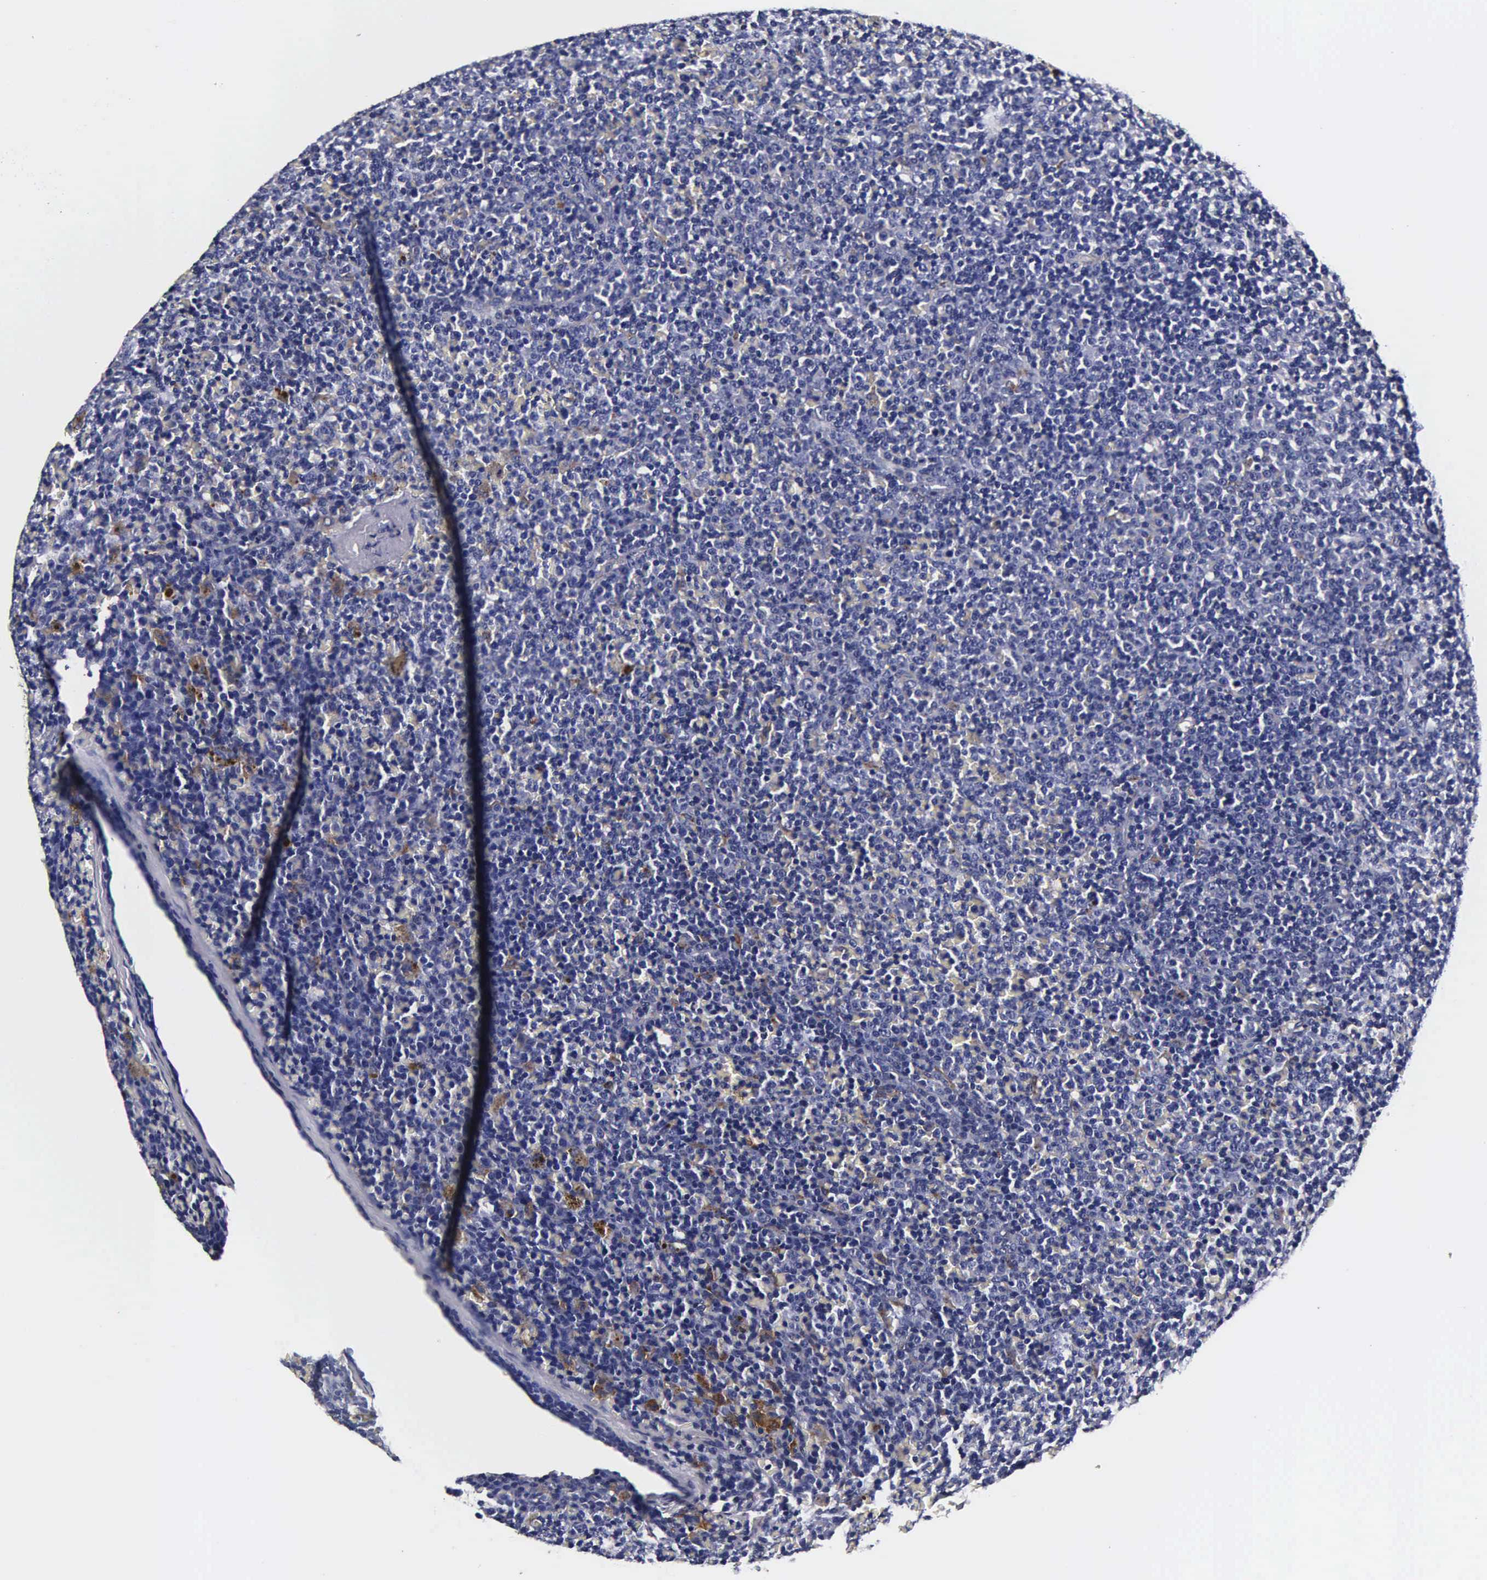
{"staining": {"intensity": "negative", "quantity": "none", "location": "none"}, "tissue": "lymphoma", "cell_type": "Tumor cells", "image_type": "cancer", "snomed": [{"axis": "morphology", "description": "Malignant lymphoma, non-Hodgkin's type, Low grade"}, {"axis": "topography", "description": "Lymph node"}], "caption": "High power microscopy micrograph of an immunohistochemistry photomicrograph of lymphoma, revealing no significant expression in tumor cells. (Stains: DAB (3,3'-diaminobenzidine) IHC with hematoxylin counter stain, Microscopy: brightfield microscopy at high magnification).", "gene": "CST3", "patient": {"sex": "male", "age": 50}}